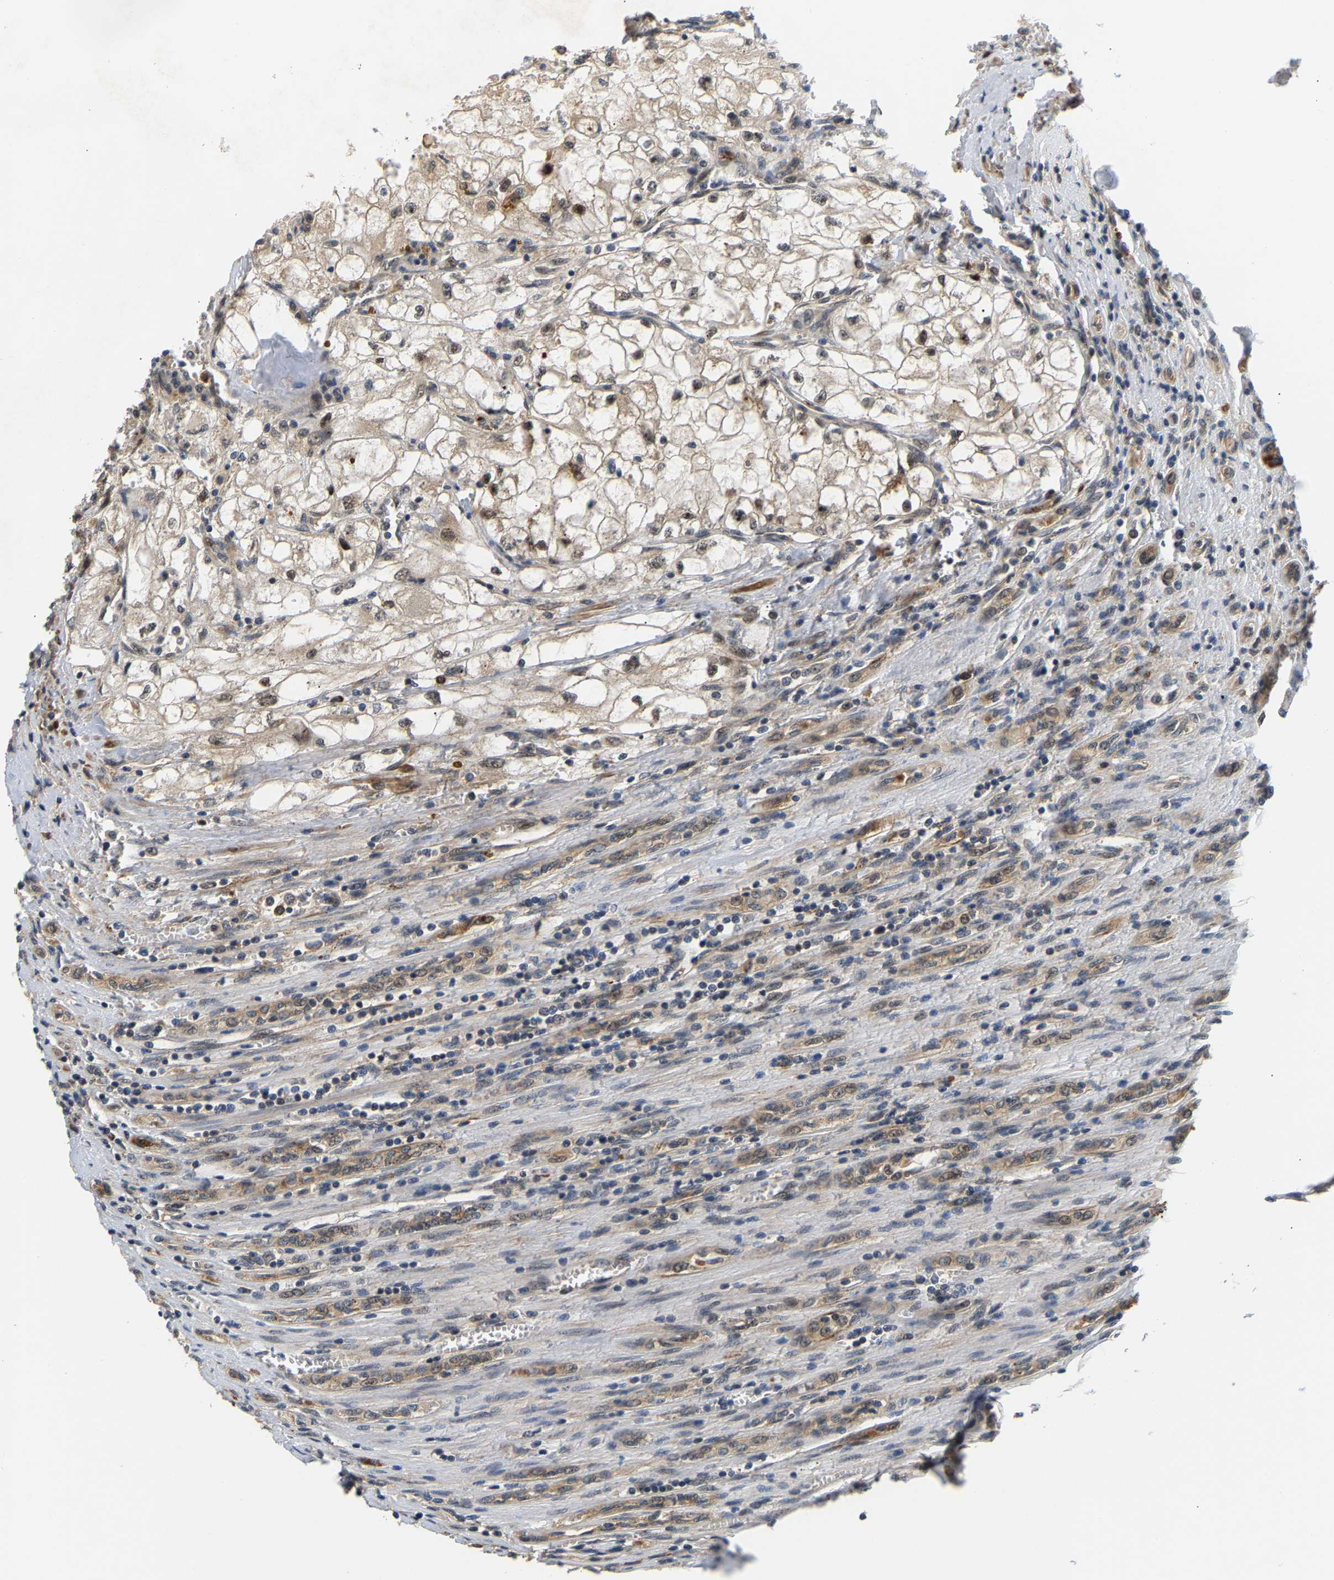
{"staining": {"intensity": "weak", "quantity": ">75%", "location": "cytoplasmic/membranous,nuclear"}, "tissue": "renal cancer", "cell_type": "Tumor cells", "image_type": "cancer", "snomed": [{"axis": "morphology", "description": "Adenocarcinoma, NOS"}, {"axis": "topography", "description": "Kidney"}], "caption": "This image shows IHC staining of human renal adenocarcinoma, with low weak cytoplasmic/membranous and nuclear positivity in approximately >75% of tumor cells.", "gene": "LARP6", "patient": {"sex": "female", "age": 70}}